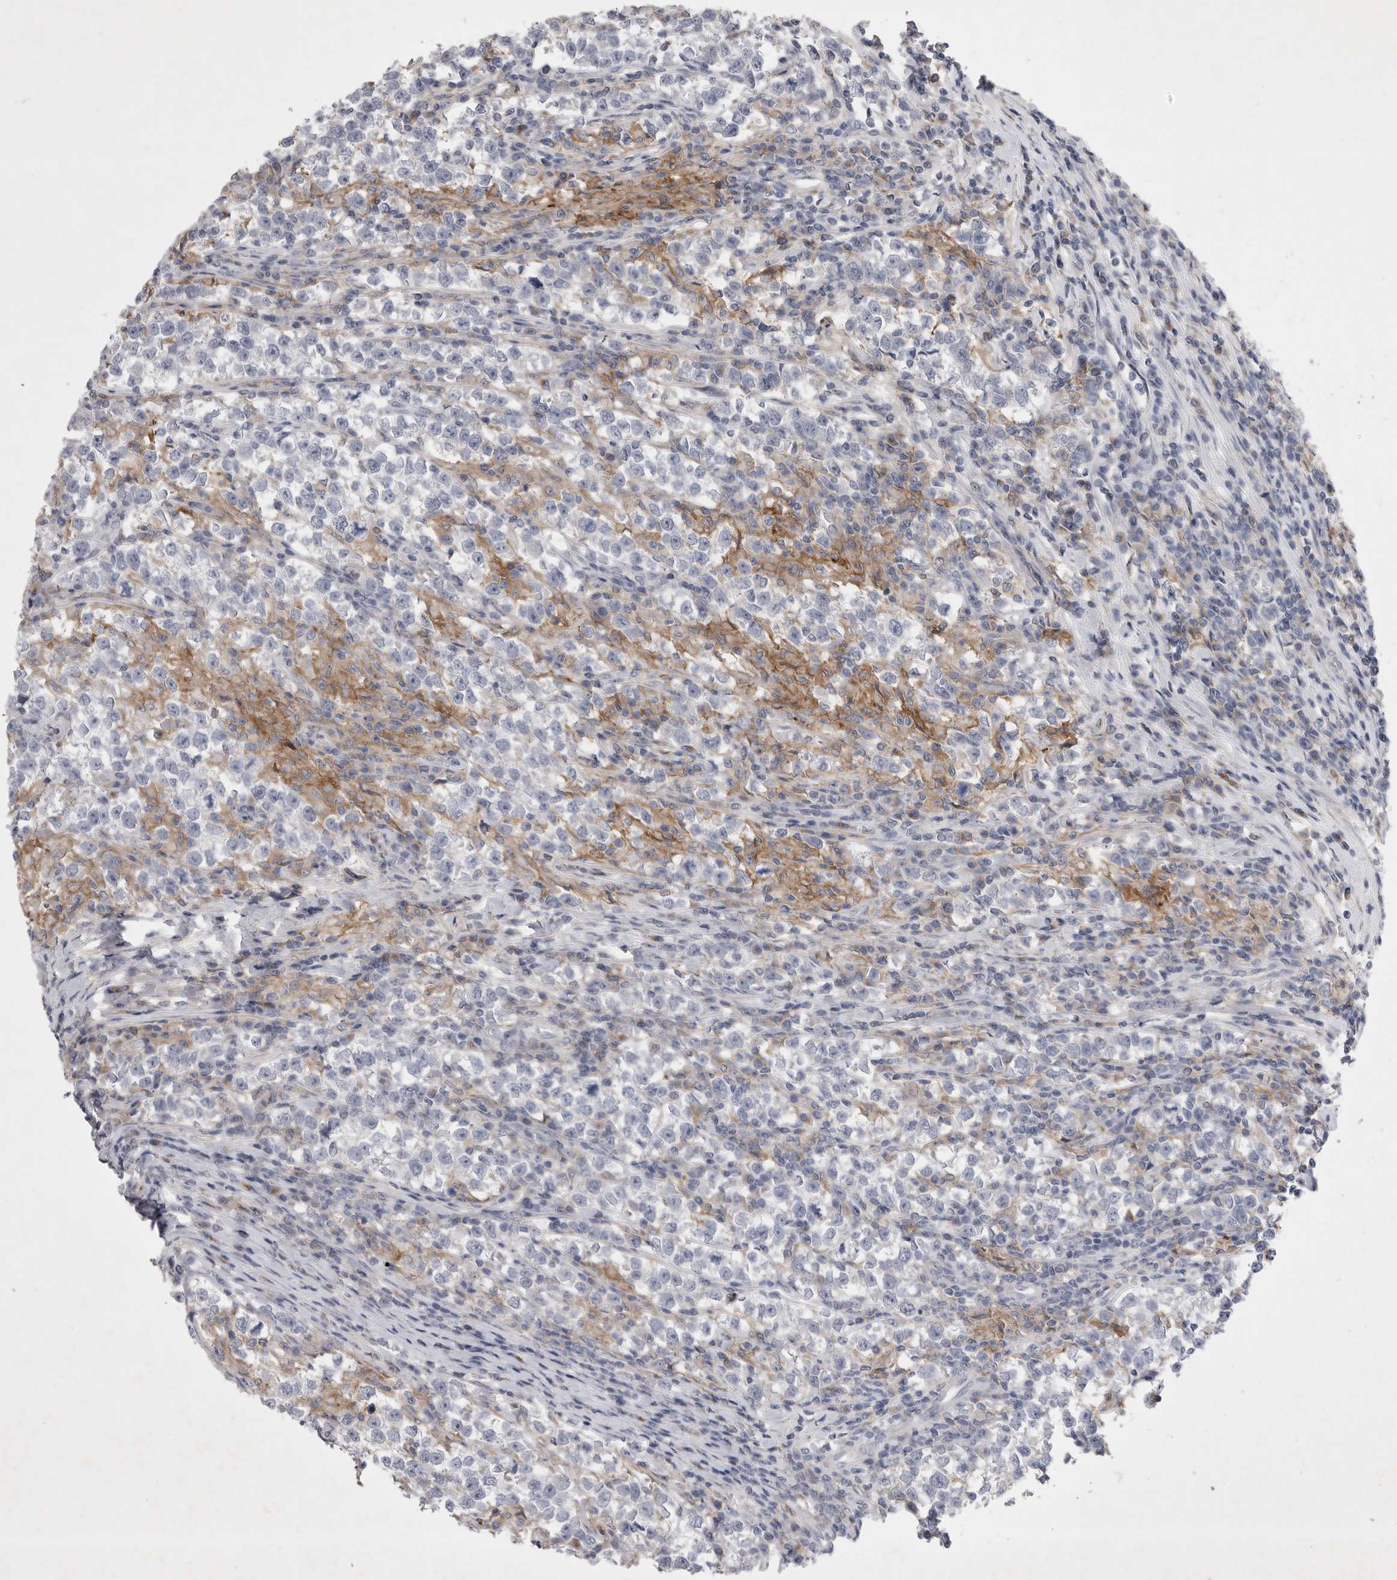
{"staining": {"intensity": "negative", "quantity": "none", "location": "none"}, "tissue": "testis cancer", "cell_type": "Tumor cells", "image_type": "cancer", "snomed": [{"axis": "morphology", "description": "Normal tissue, NOS"}, {"axis": "morphology", "description": "Seminoma, NOS"}, {"axis": "topography", "description": "Testis"}], "caption": "Protein analysis of testis cancer (seminoma) displays no significant staining in tumor cells. (DAB (3,3'-diaminobenzidine) immunohistochemistry with hematoxylin counter stain).", "gene": "SIGLEC10", "patient": {"sex": "male", "age": 43}}